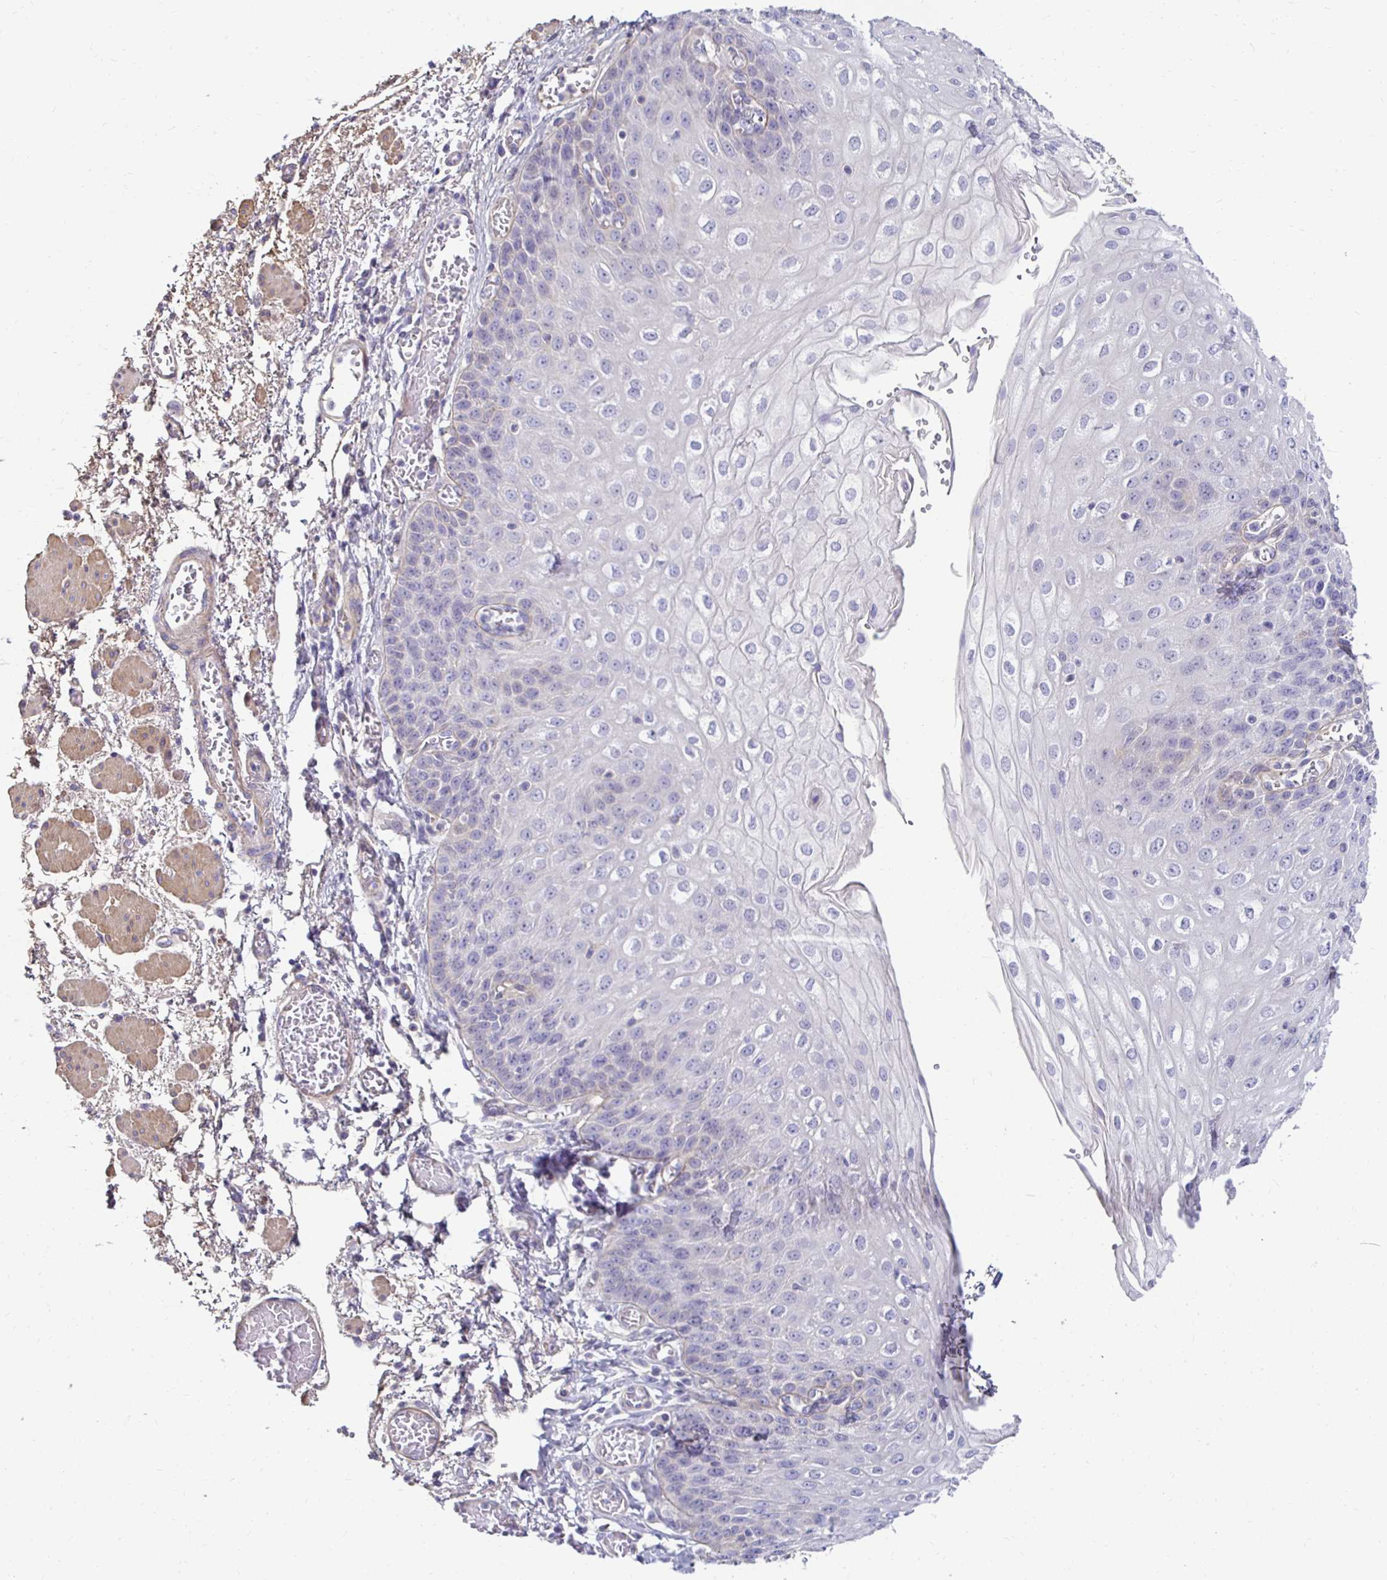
{"staining": {"intensity": "negative", "quantity": "none", "location": "none"}, "tissue": "esophagus", "cell_type": "Squamous epithelial cells", "image_type": "normal", "snomed": [{"axis": "morphology", "description": "Normal tissue, NOS"}, {"axis": "morphology", "description": "Adenocarcinoma, NOS"}, {"axis": "topography", "description": "Esophagus"}], "caption": "An IHC histopathology image of normal esophagus is shown. There is no staining in squamous epithelial cells of esophagus. Brightfield microscopy of immunohistochemistry (IHC) stained with DAB (brown) and hematoxylin (blue), captured at high magnification.", "gene": "AKAP6", "patient": {"sex": "male", "age": 81}}